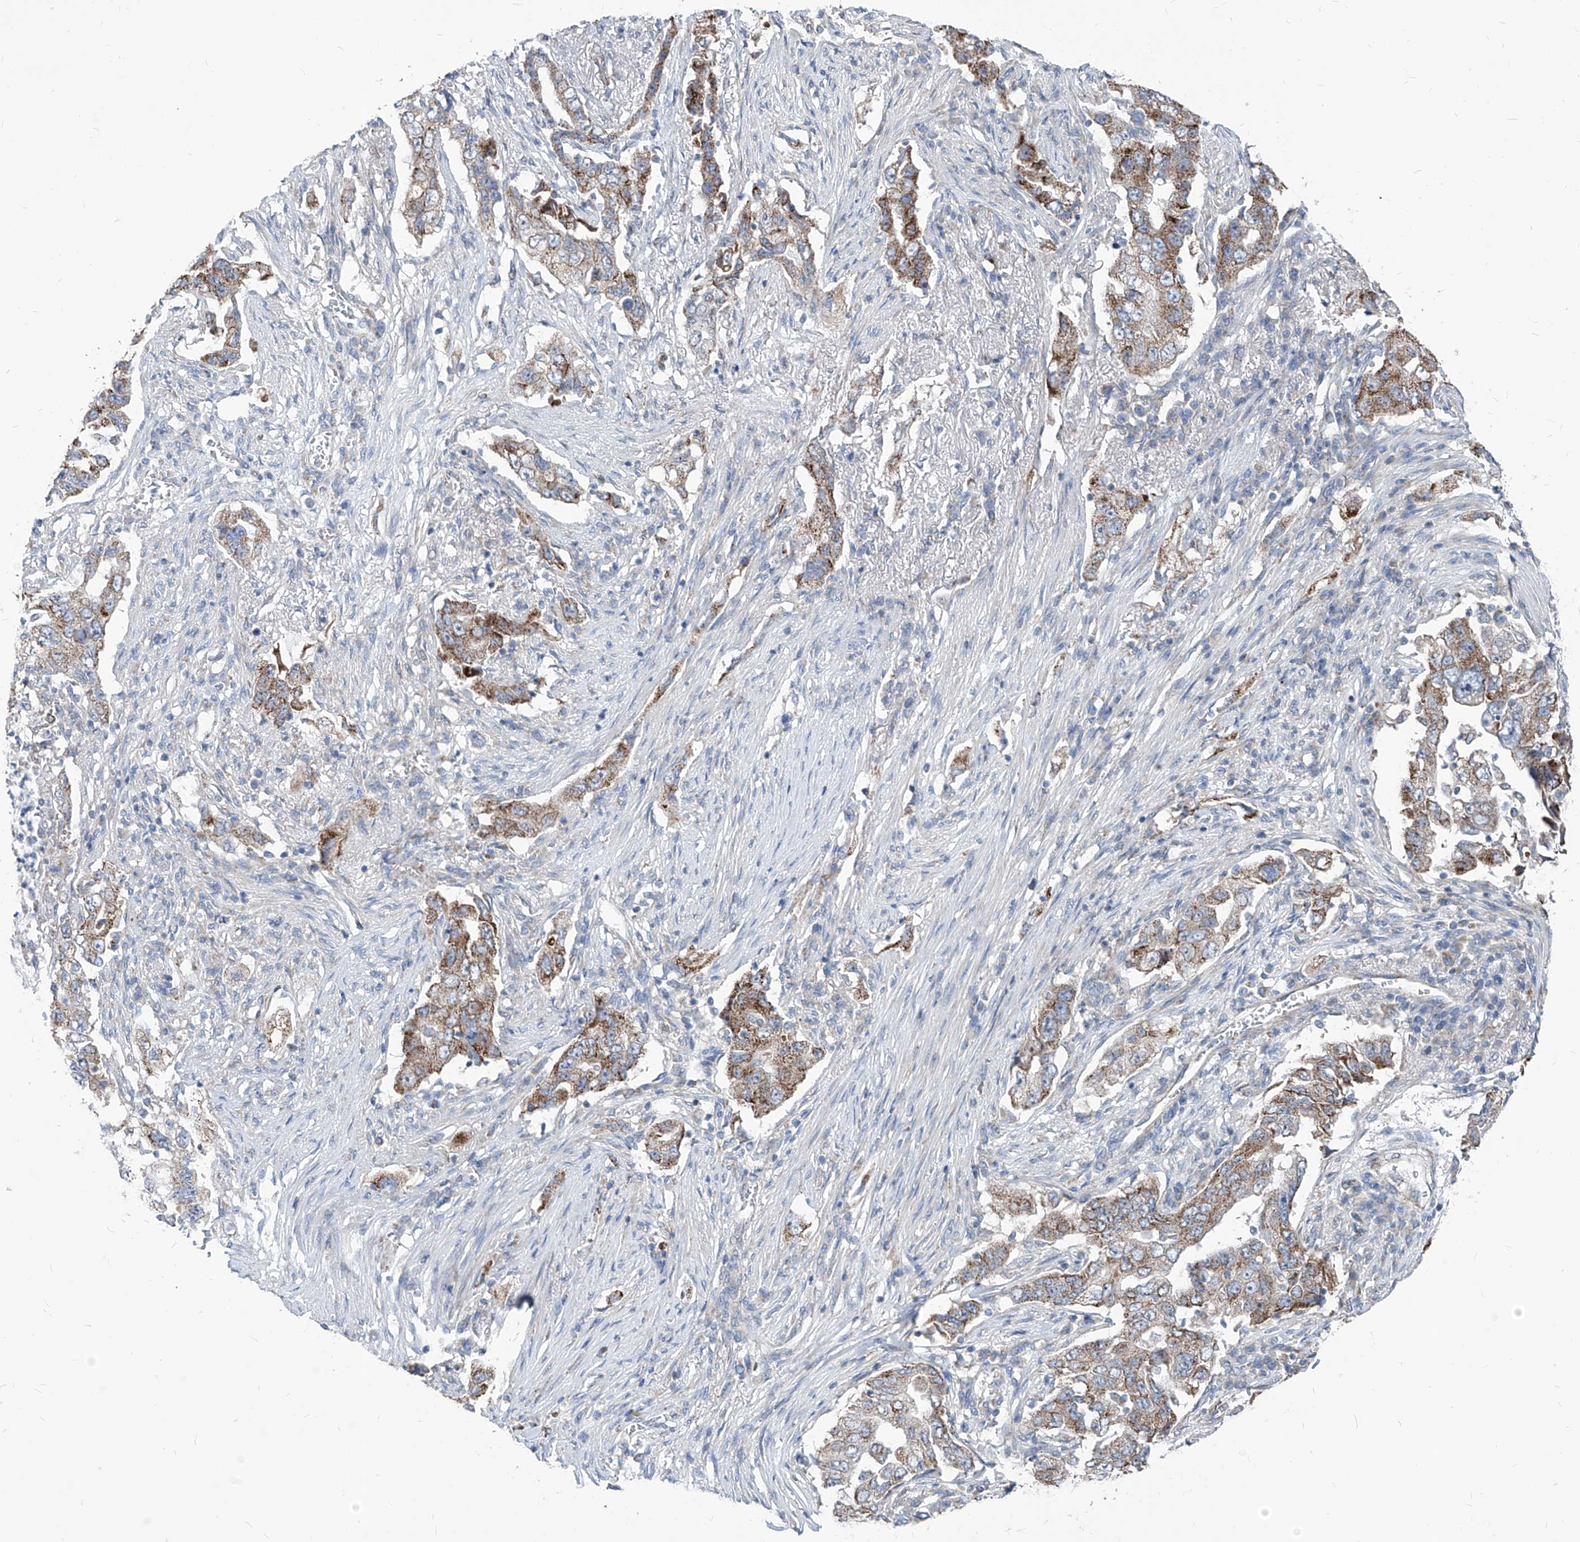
{"staining": {"intensity": "moderate", "quantity": ">75%", "location": "cytoplasmic/membranous"}, "tissue": "lung cancer", "cell_type": "Tumor cells", "image_type": "cancer", "snomed": [{"axis": "morphology", "description": "Adenocarcinoma, NOS"}, {"axis": "topography", "description": "Lung"}], "caption": "Immunohistochemistry of lung cancer (adenocarcinoma) reveals medium levels of moderate cytoplasmic/membranous expression in about >75% of tumor cells.", "gene": "AGPS", "patient": {"sex": "female", "age": 51}}